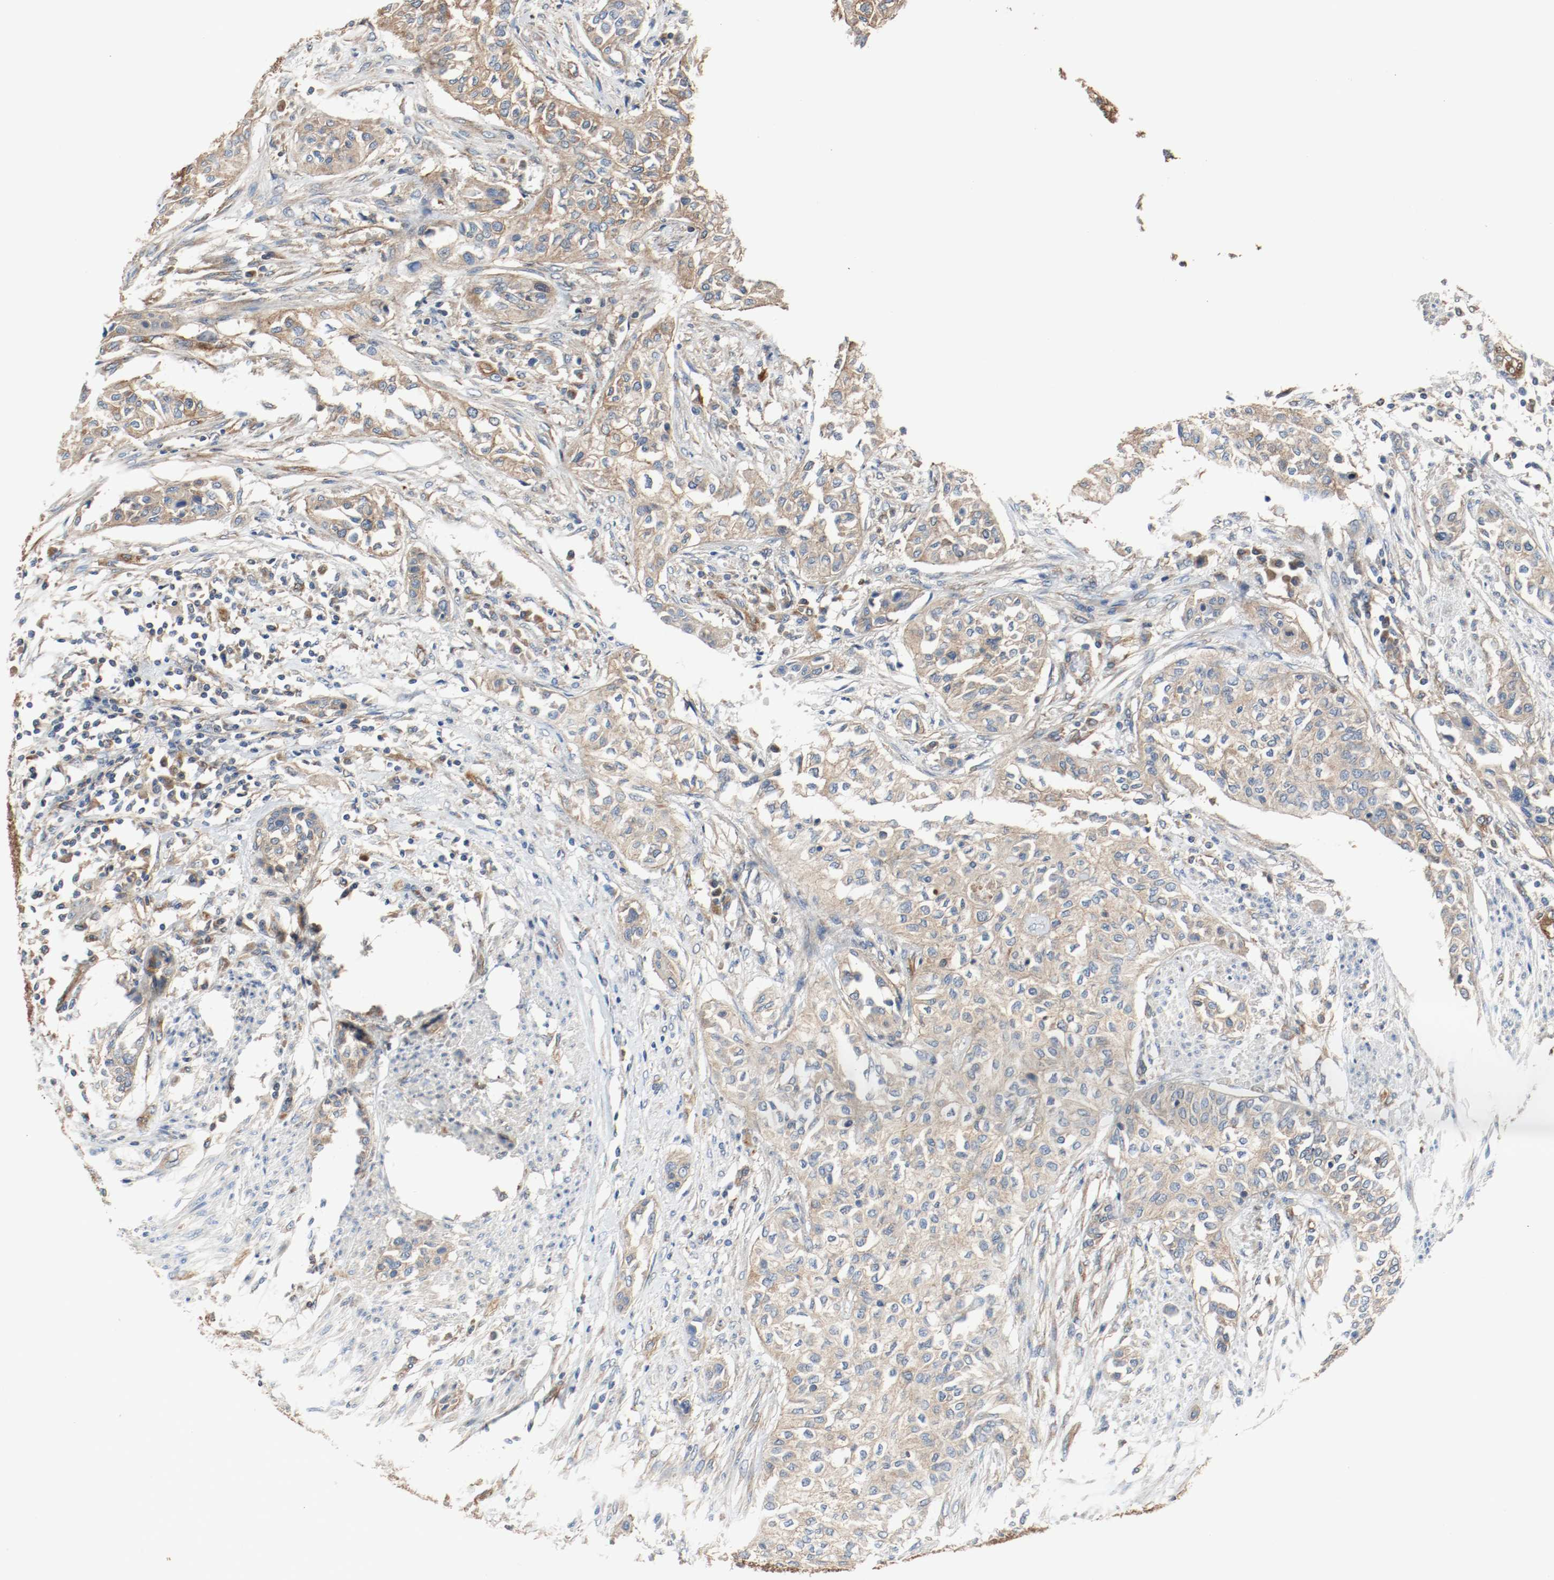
{"staining": {"intensity": "weak", "quantity": ">75%", "location": "cytoplasmic/membranous"}, "tissue": "urothelial cancer", "cell_type": "Tumor cells", "image_type": "cancer", "snomed": [{"axis": "morphology", "description": "Urothelial carcinoma, High grade"}, {"axis": "topography", "description": "Urinary bladder"}], "caption": "The photomicrograph displays immunohistochemical staining of urothelial cancer. There is weak cytoplasmic/membranous staining is appreciated in about >75% of tumor cells.", "gene": "TUBA3D", "patient": {"sex": "male", "age": 74}}